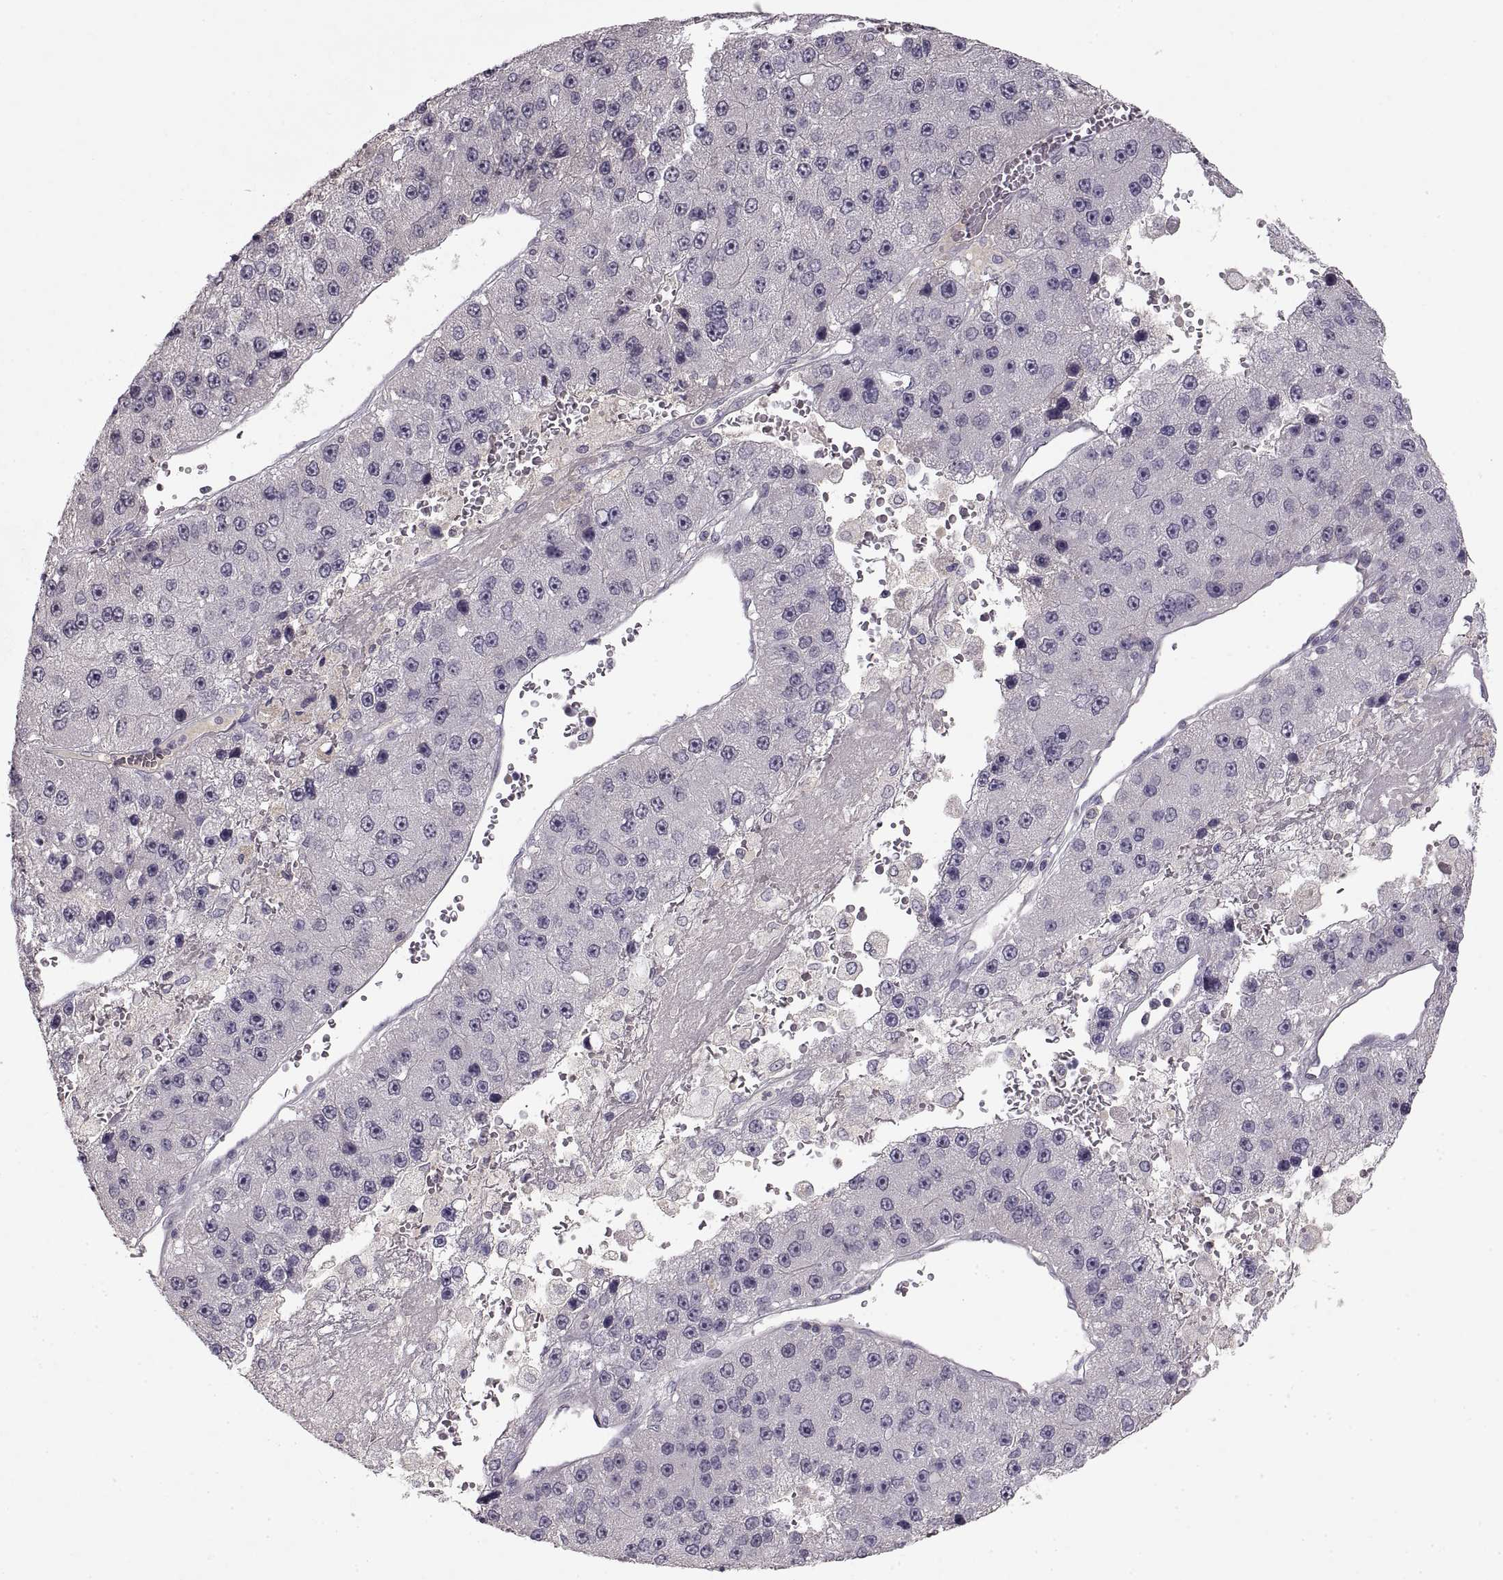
{"staining": {"intensity": "negative", "quantity": "none", "location": "none"}, "tissue": "liver cancer", "cell_type": "Tumor cells", "image_type": "cancer", "snomed": [{"axis": "morphology", "description": "Carcinoma, Hepatocellular, NOS"}, {"axis": "topography", "description": "Liver"}], "caption": "Tumor cells are negative for protein expression in human liver cancer (hepatocellular carcinoma).", "gene": "ADAM11", "patient": {"sex": "female", "age": 73}}